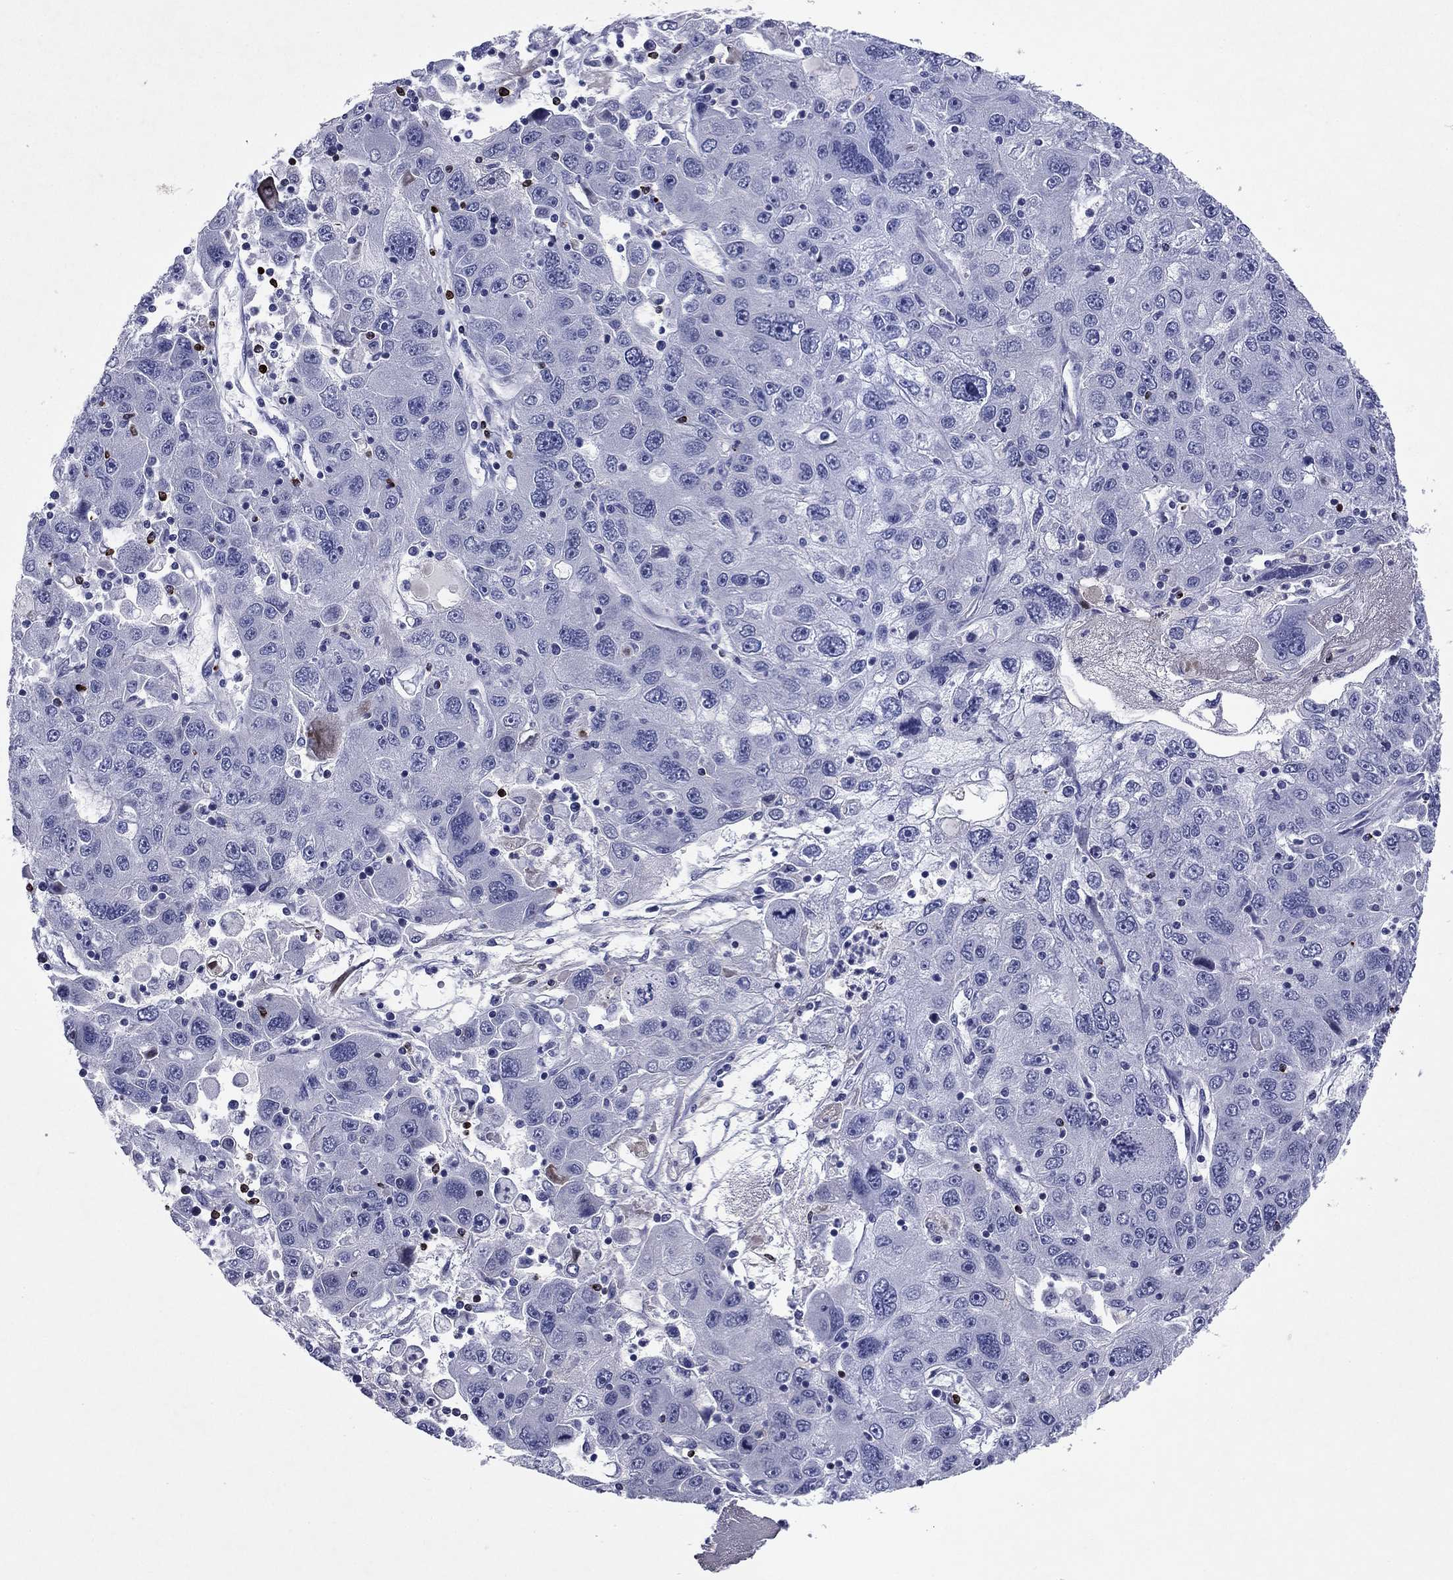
{"staining": {"intensity": "negative", "quantity": "none", "location": "none"}, "tissue": "stomach cancer", "cell_type": "Tumor cells", "image_type": "cancer", "snomed": [{"axis": "morphology", "description": "Adenocarcinoma, NOS"}, {"axis": "topography", "description": "Stomach"}], "caption": "Histopathology image shows no significant protein expression in tumor cells of stomach cancer (adenocarcinoma).", "gene": "GZMK", "patient": {"sex": "male", "age": 56}}